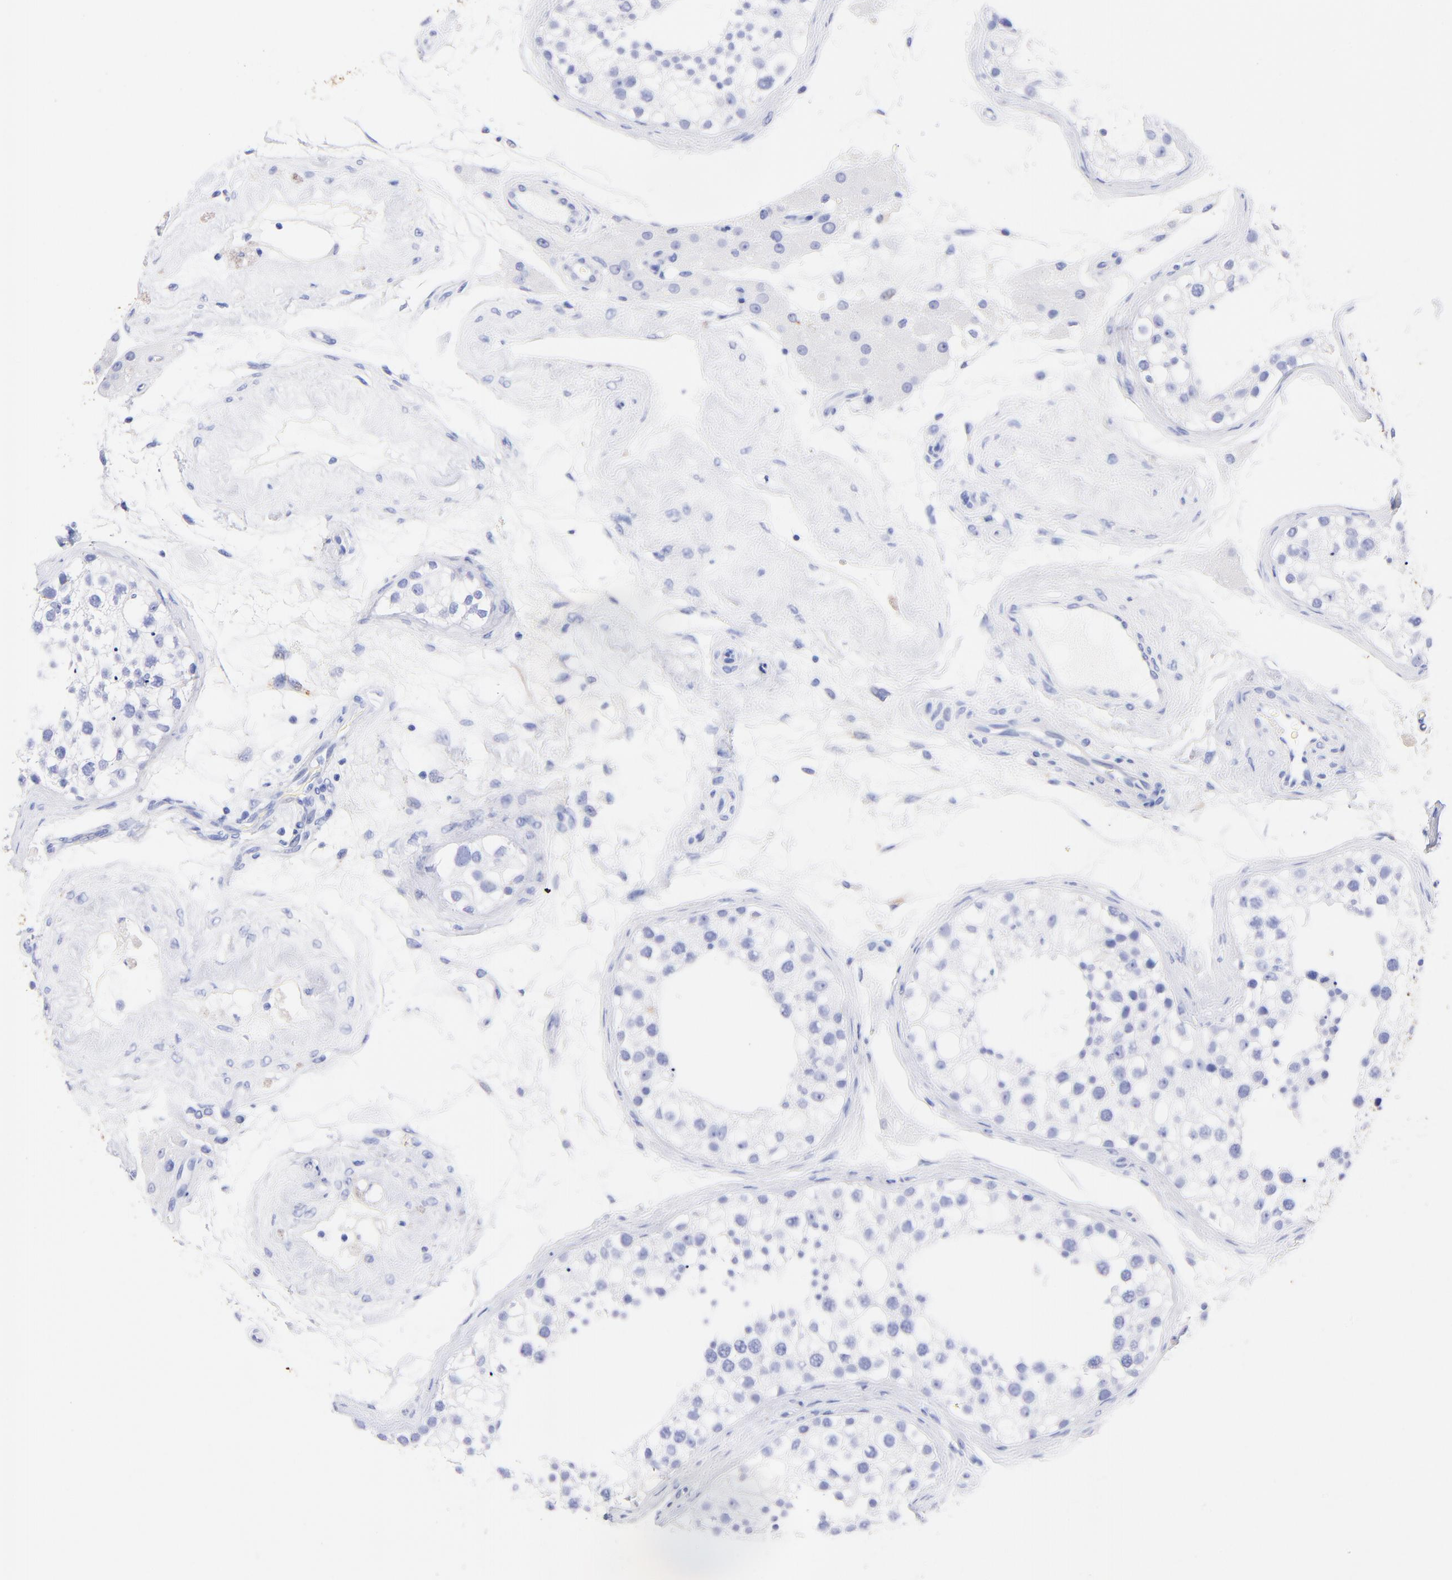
{"staining": {"intensity": "negative", "quantity": "none", "location": "none"}, "tissue": "testis", "cell_type": "Cells in seminiferous ducts", "image_type": "normal", "snomed": [{"axis": "morphology", "description": "Normal tissue, NOS"}, {"axis": "topography", "description": "Testis"}], "caption": "Unremarkable testis was stained to show a protein in brown. There is no significant staining in cells in seminiferous ducts.", "gene": "KRT19", "patient": {"sex": "male", "age": 68}}